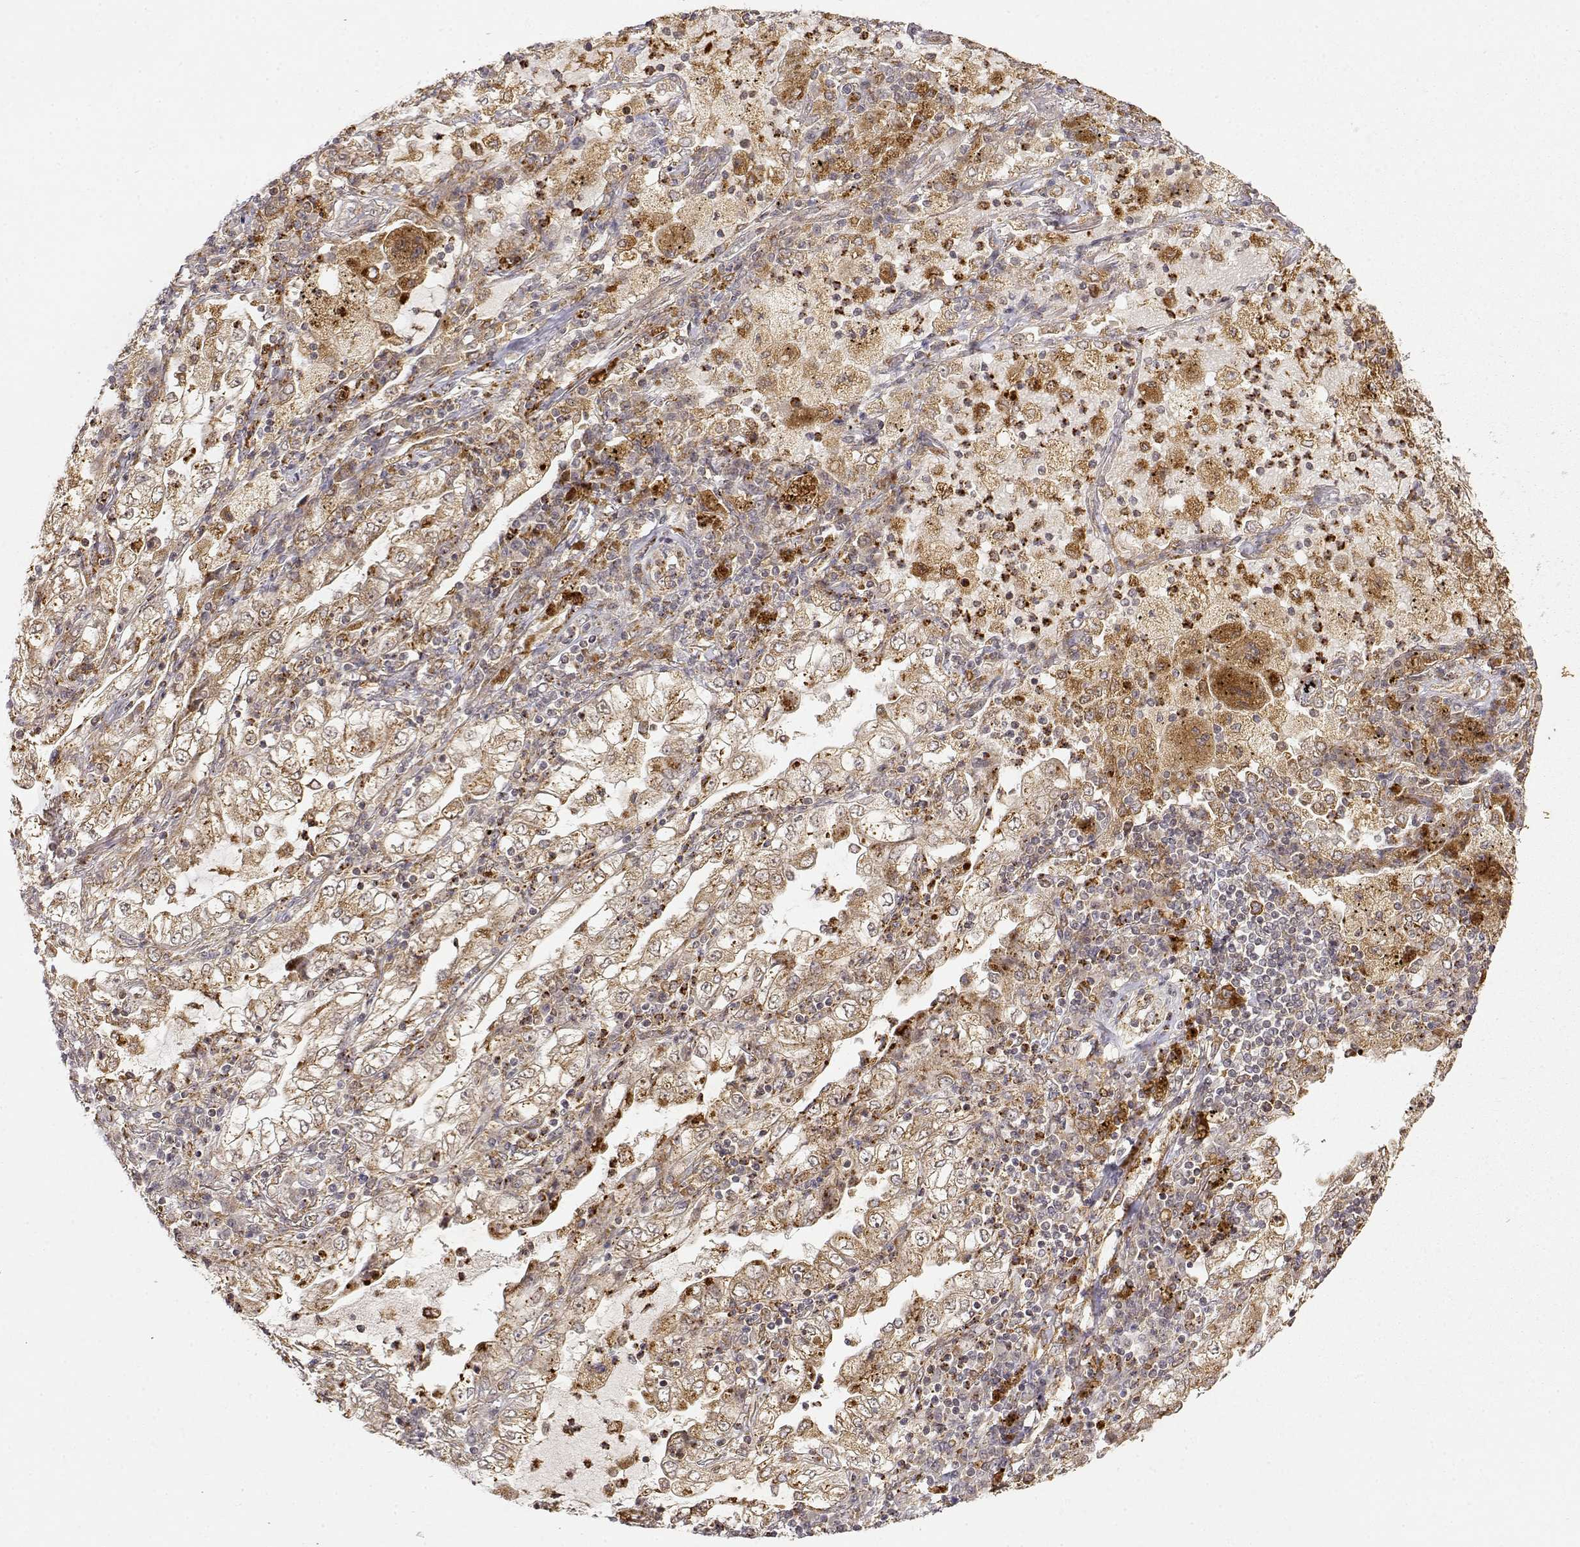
{"staining": {"intensity": "moderate", "quantity": ">75%", "location": "cytoplasmic/membranous"}, "tissue": "lung cancer", "cell_type": "Tumor cells", "image_type": "cancer", "snomed": [{"axis": "morphology", "description": "Adenocarcinoma, NOS"}, {"axis": "topography", "description": "Lung"}], "caption": "This image shows immunohistochemistry staining of adenocarcinoma (lung), with medium moderate cytoplasmic/membranous positivity in about >75% of tumor cells.", "gene": "RNF13", "patient": {"sex": "female", "age": 73}}